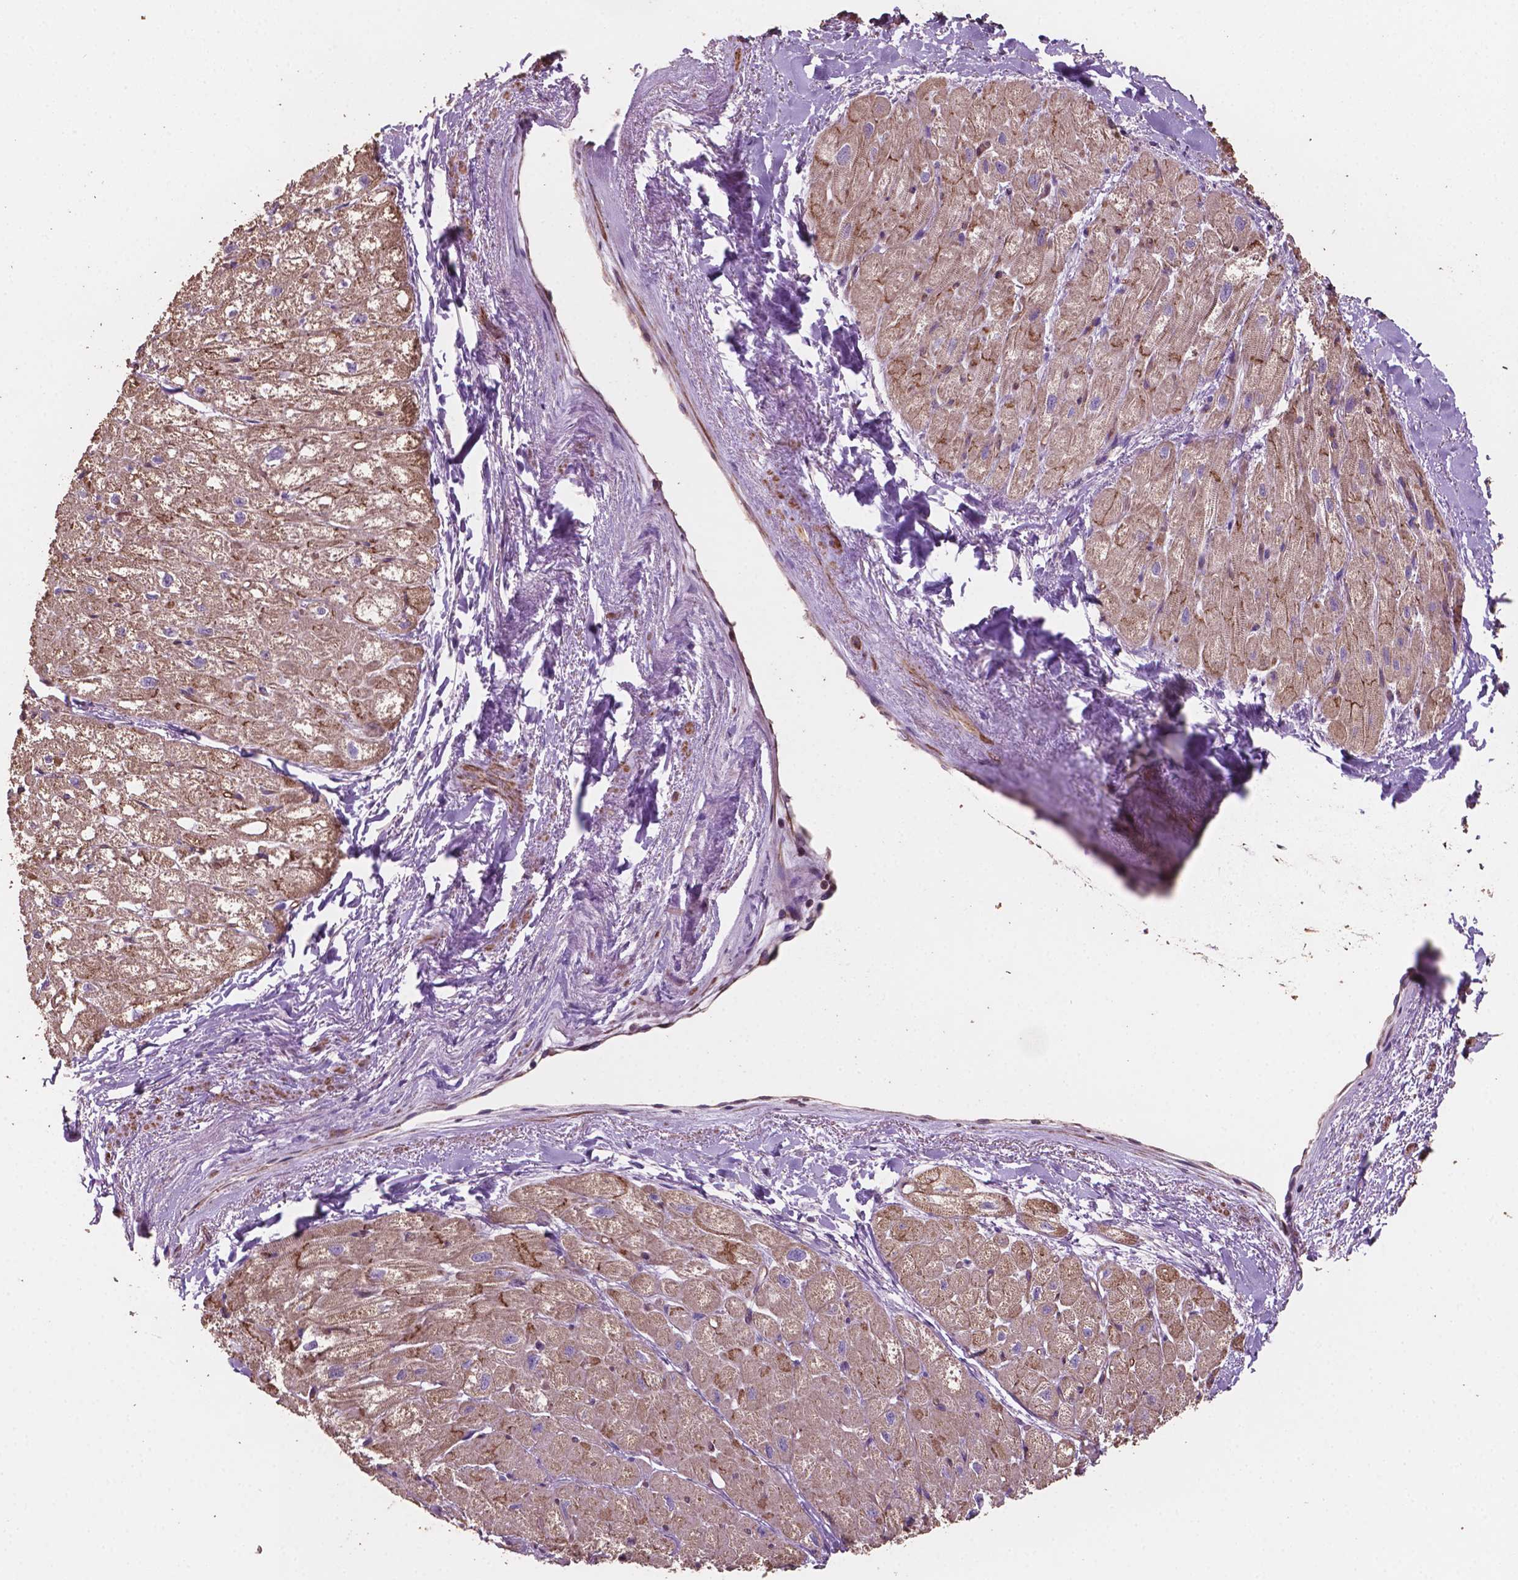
{"staining": {"intensity": "strong", "quantity": "25%-75%", "location": "cytoplasmic/membranous"}, "tissue": "heart muscle", "cell_type": "Cardiomyocytes", "image_type": "normal", "snomed": [{"axis": "morphology", "description": "Normal tissue, NOS"}, {"axis": "topography", "description": "Heart"}], "caption": "Heart muscle was stained to show a protein in brown. There is high levels of strong cytoplasmic/membranous positivity in approximately 25%-75% of cardiomyocytes. Nuclei are stained in blue.", "gene": "COMMD4", "patient": {"sex": "female", "age": 69}}